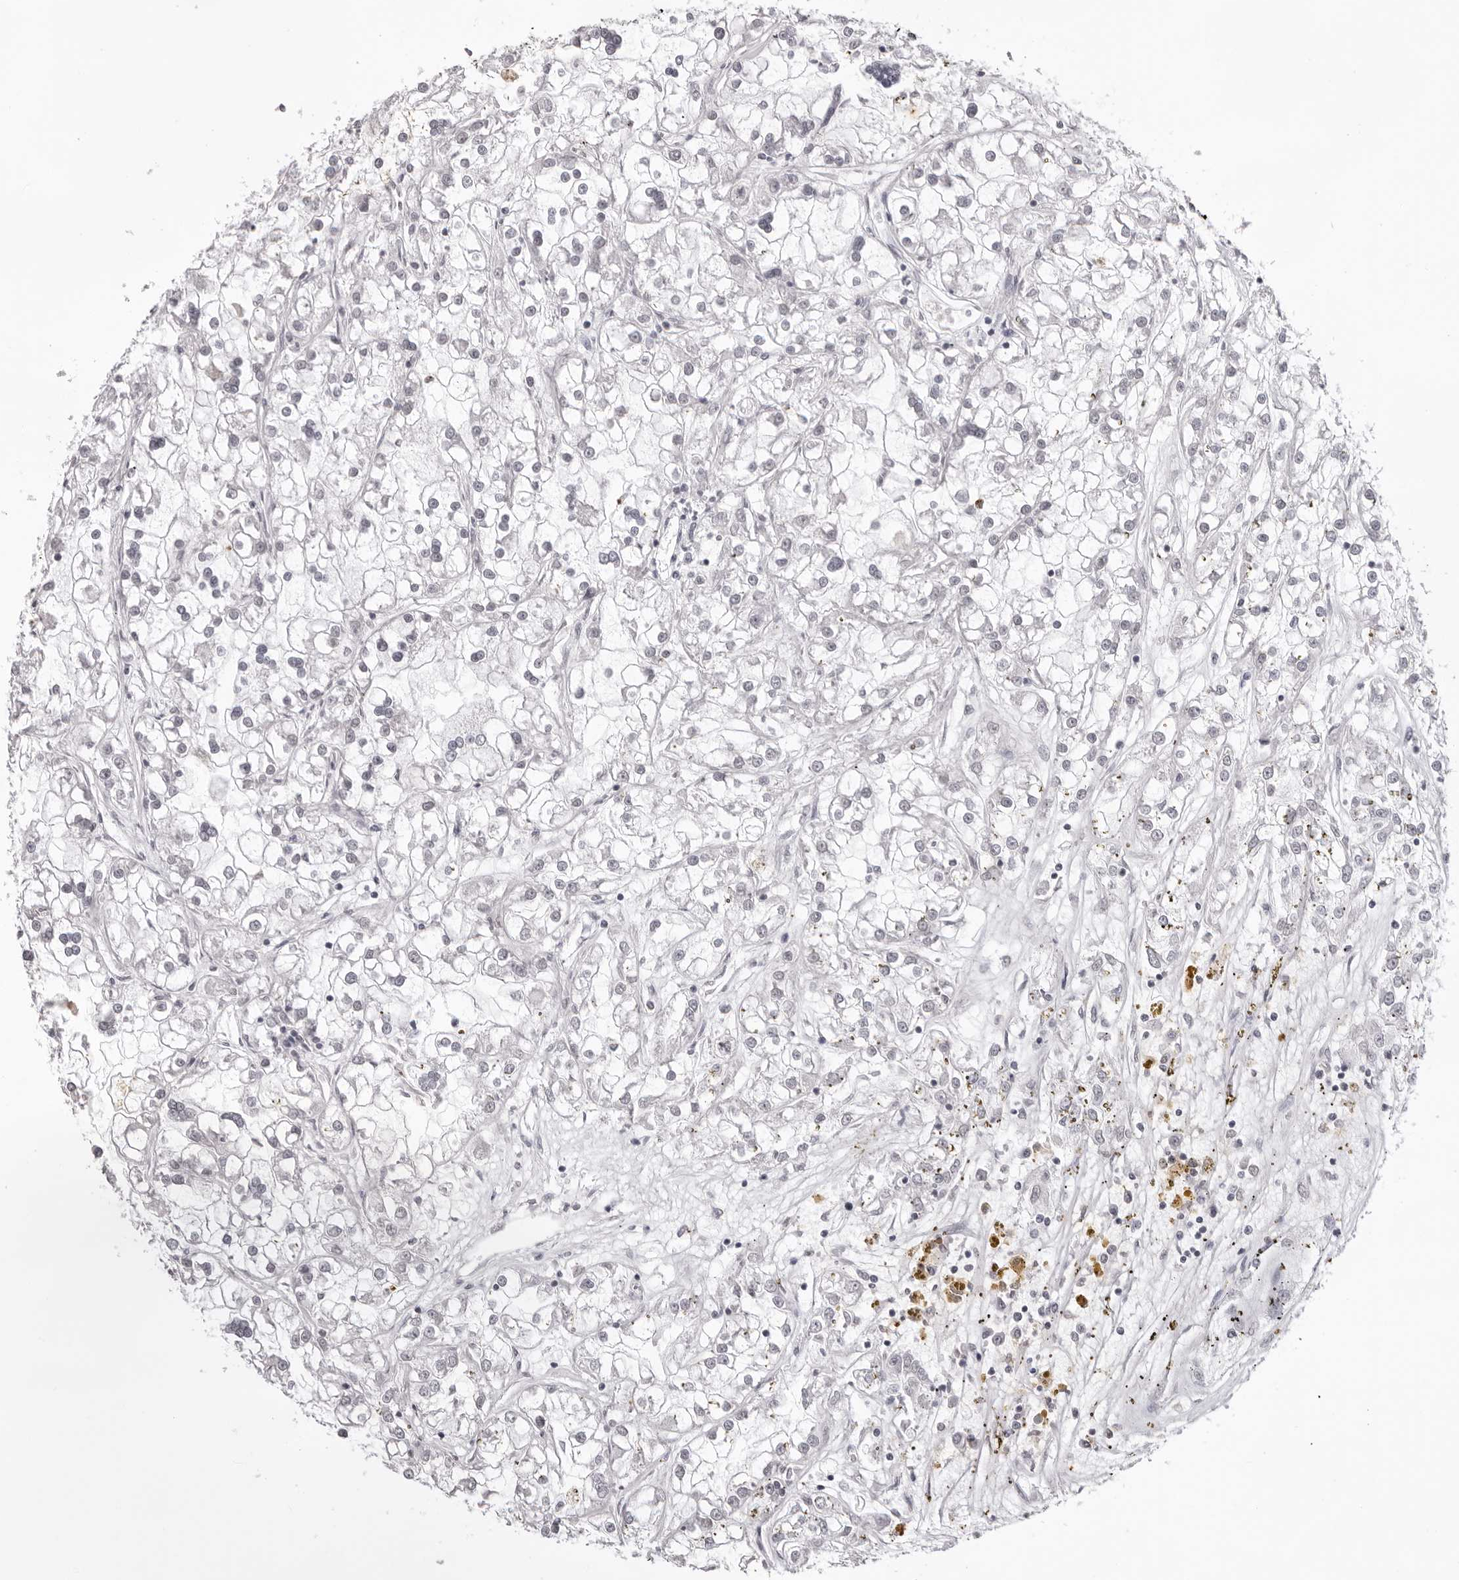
{"staining": {"intensity": "negative", "quantity": "none", "location": "none"}, "tissue": "renal cancer", "cell_type": "Tumor cells", "image_type": "cancer", "snomed": [{"axis": "morphology", "description": "Adenocarcinoma, NOS"}, {"axis": "topography", "description": "Kidney"}], "caption": "Histopathology image shows no protein staining in tumor cells of adenocarcinoma (renal) tissue. The staining was performed using DAB (3,3'-diaminobenzidine) to visualize the protein expression in brown, while the nuclei were stained in blue with hematoxylin (Magnification: 20x).", "gene": "NTM", "patient": {"sex": "female", "age": 52}}